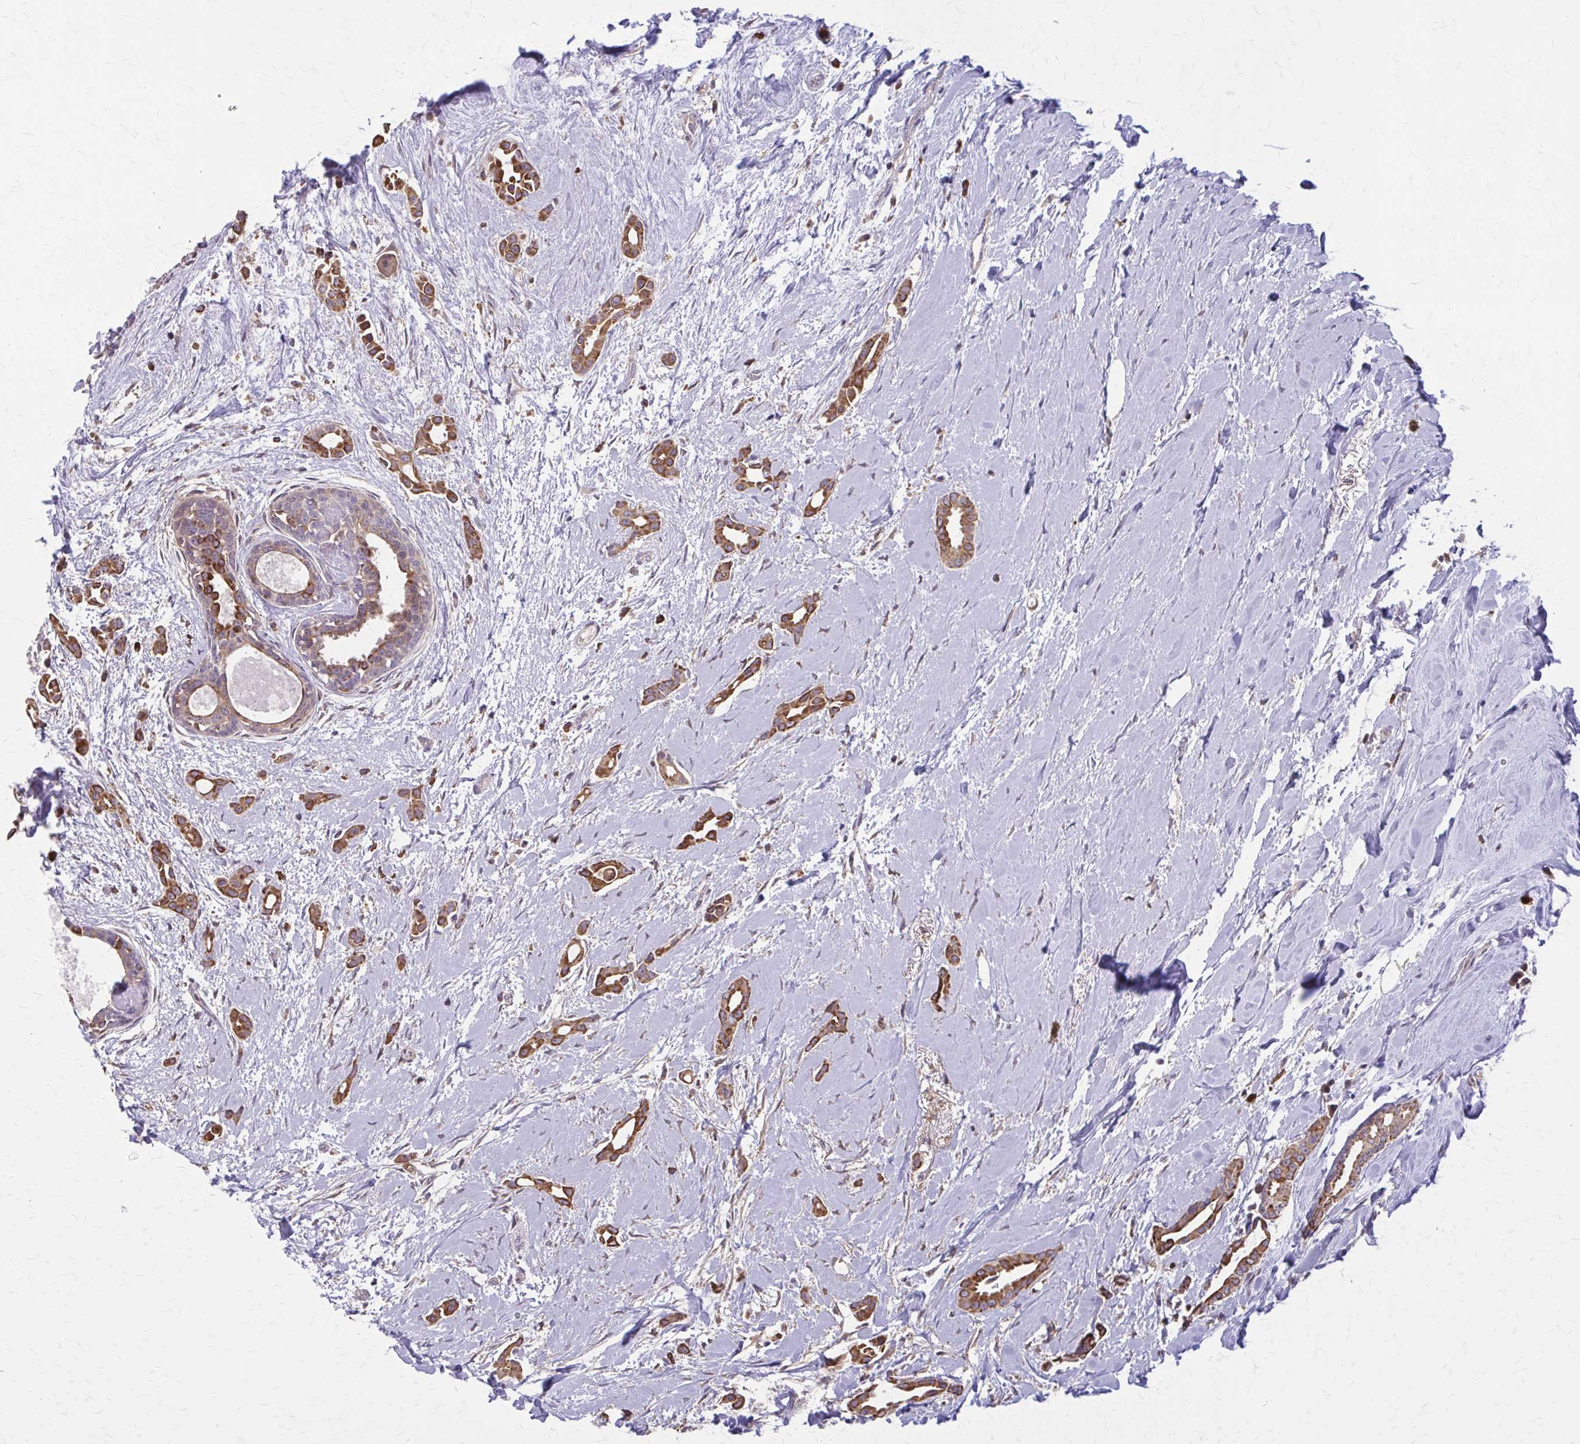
{"staining": {"intensity": "strong", "quantity": ">75%", "location": "cytoplasmic/membranous"}, "tissue": "breast cancer", "cell_type": "Tumor cells", "image_type": "cancer", "snomed": [{"axis": "morphology", "description": "Duct carcinoma"}, {"axis": "topography", "description": "Breast"}], "caption": "Protein staining of infiltrating ductal carcinoma (breast) tissue shows strong cytoplasmic/membranous positivity in approximately >75% of tumor cells. (DAB (3,3'-diaminobenzidine) IHC with brightfield microscopy, high magnification).", "gene": "NRBF2", "patient": {"sex": "female", "age": 64}}